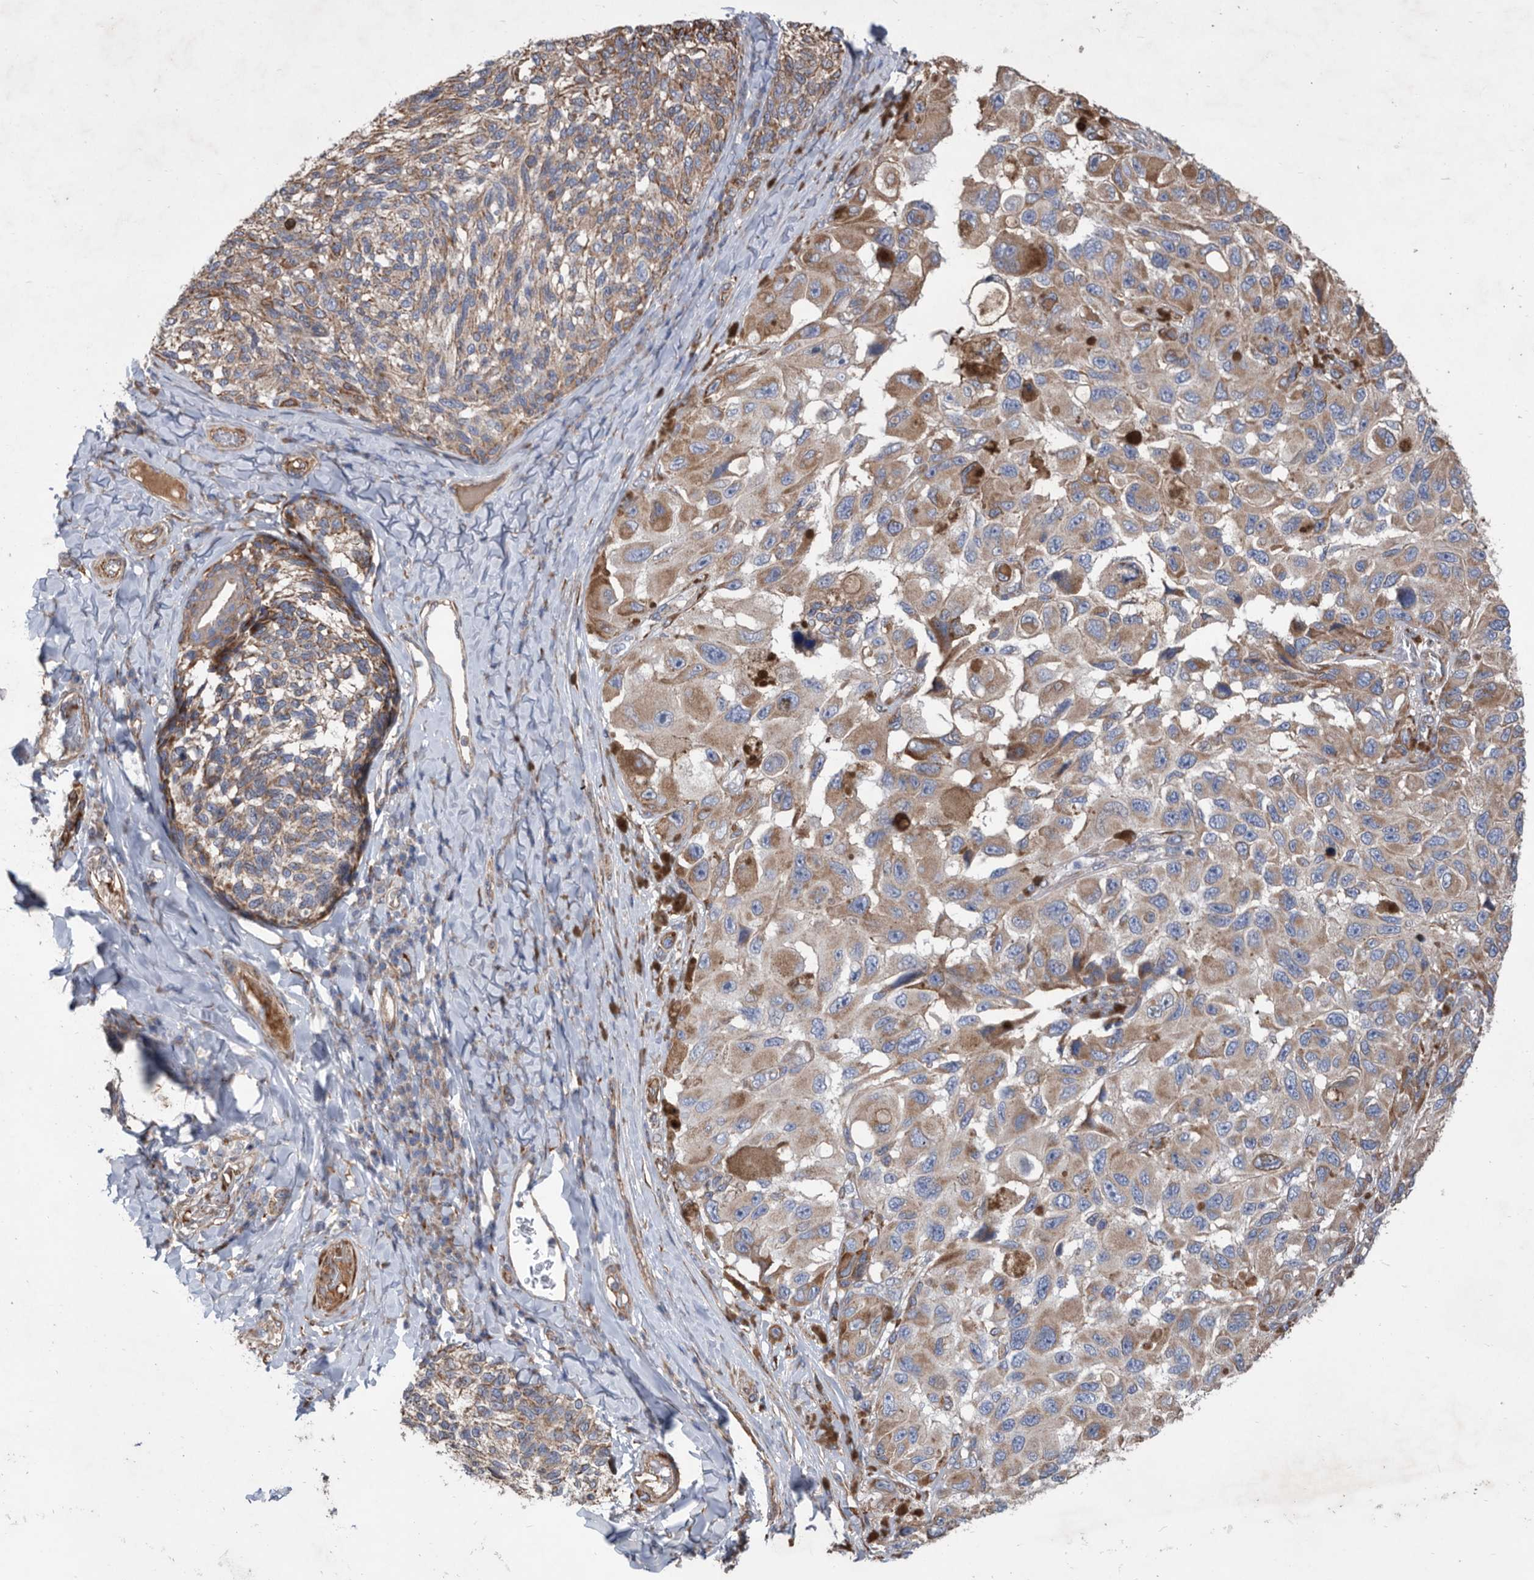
{"staining": {"intensity": "moderate", "quantity": ">75%", "location": "cytoplasmic/membranous"}, "tissue": "melanoma", "cell_type": "Tumor cells", "image_type": "cancer", "snomed": [{"axis": "morphology", "description": "Malignant melanoma, NOS"}, {"axis": "topography", "description": "Skin"}], "caption": "Immunohistochemical staining of melanoma demonstrates moderate cytoplasmic/membranous protein staining in approximately >75% of tumor cells.", "gene": "ATP13A3", "patient": {"sex": "female", "age": 73}}